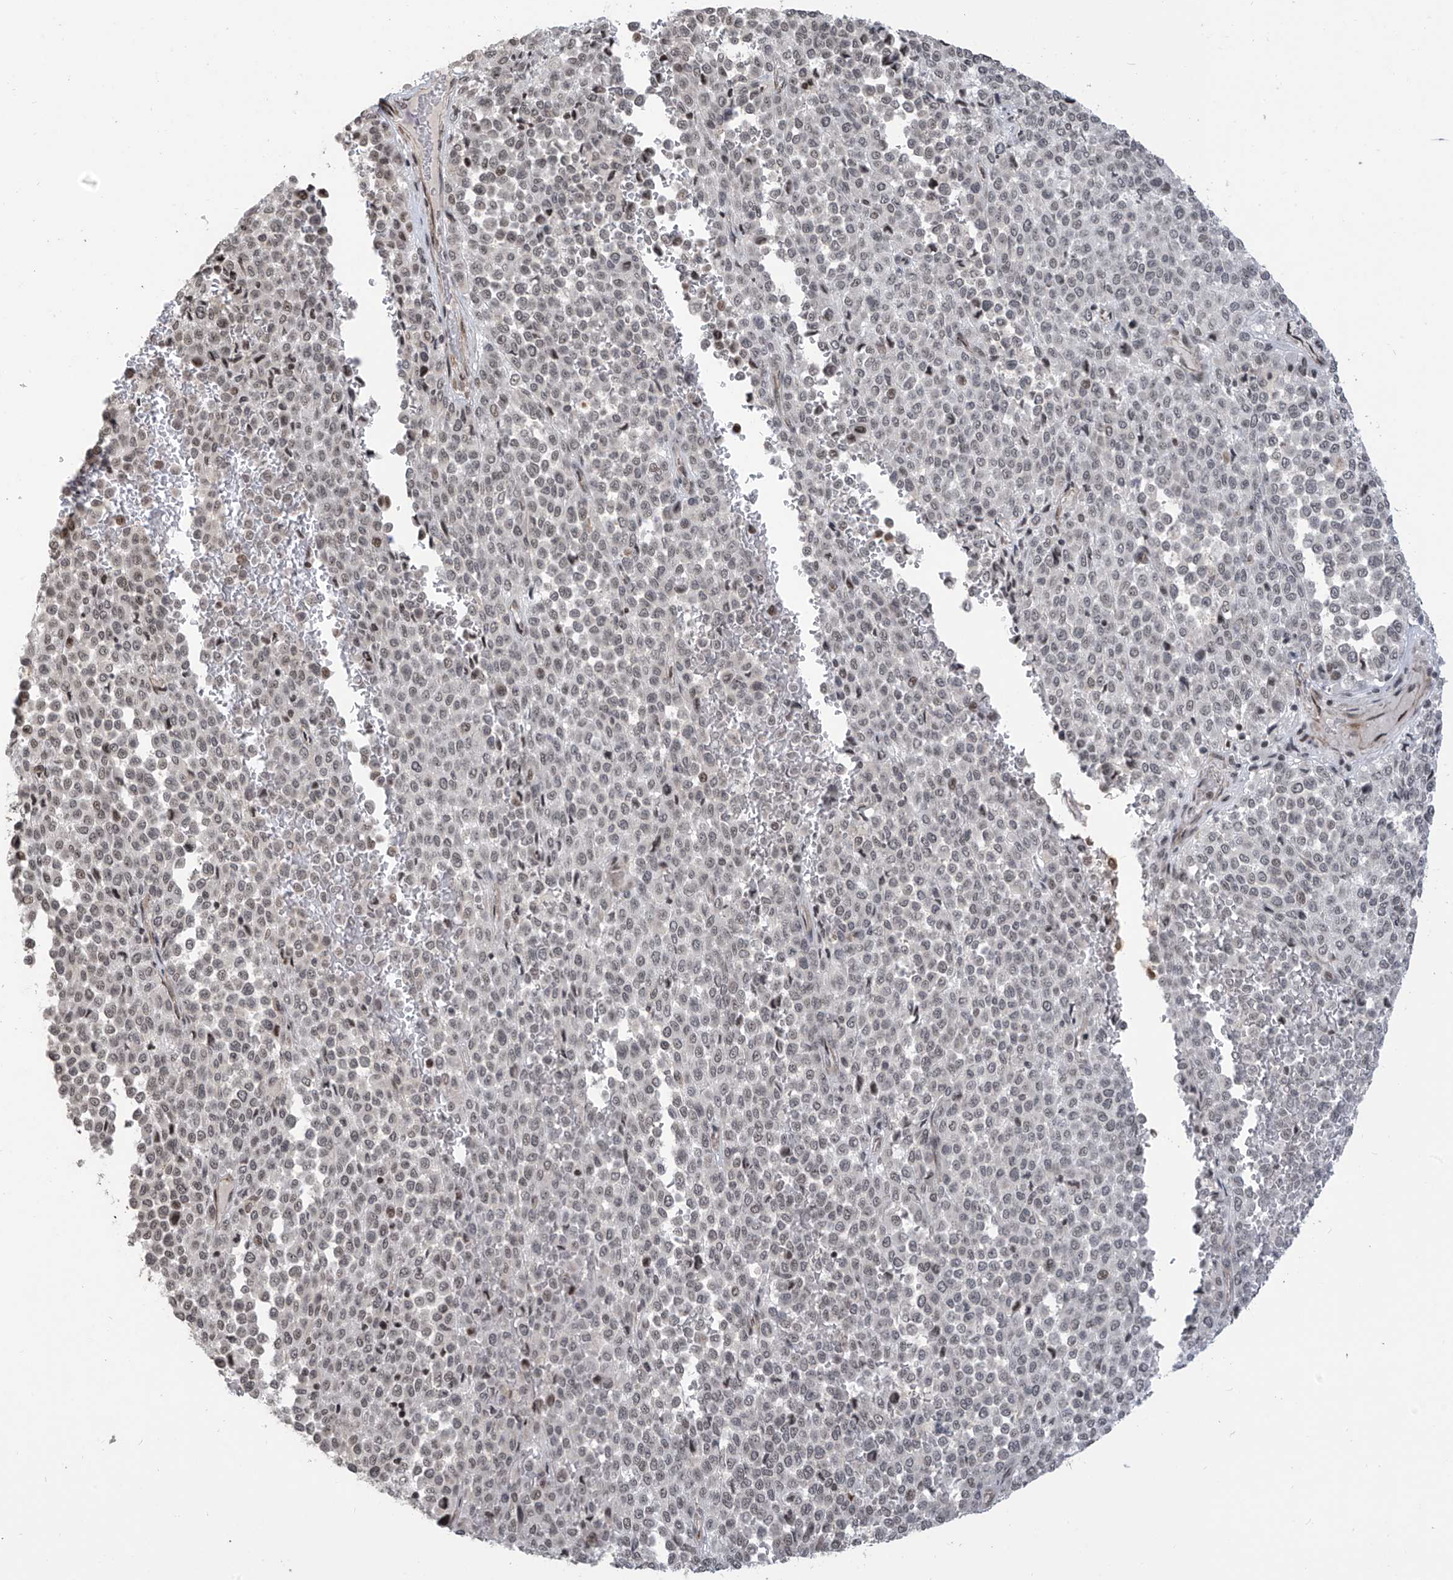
{"staining": {"intensity": "weak", "quantity": "<25%", "location": "nuclear"}, "tissue": "melanoma", "cell_type": "Tumor cells", "image_type": "cancer", "snomed": [{"axis": "morphology", "description": "Malignant melanoma, Metastatic site"}, {"axis": "topography", "description": "Pancreas"}], "caption": "Immunohistochemical staining of melanoma shows no significant staining in tumor cells.", "gene": "METAP1D", "patient": {"sex": "female", "age": 30}}